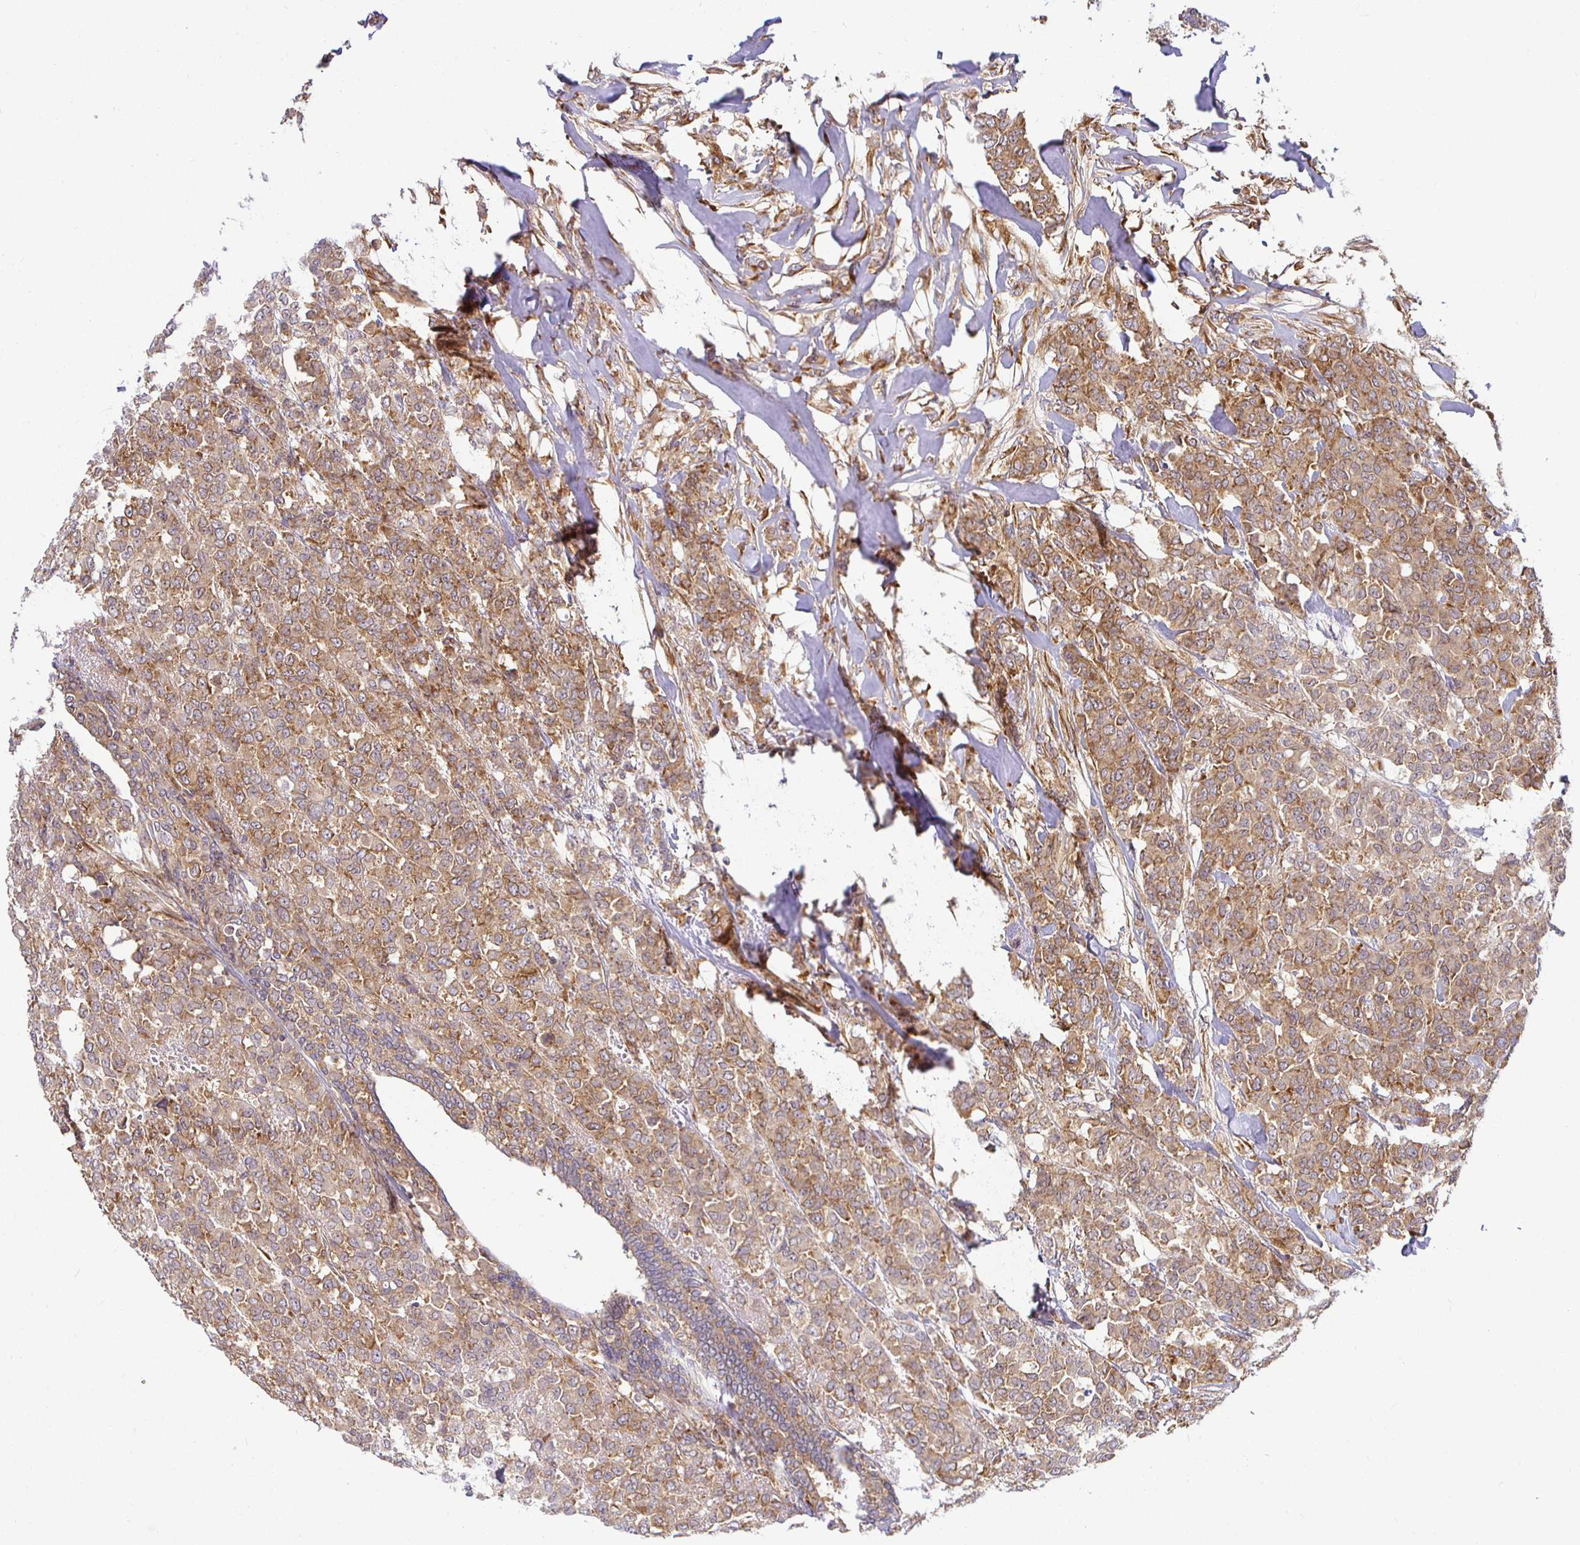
{"staining": {"intensity": "moderate", "quantity": ">75%", "location": "cytoplasmic/membranous"}, "tissue": "breast cancer", "cell_type": "Tumor cells", "image_type": "cancer", "snomed": [{"axis": "morphology", "description": "Lobular carcinoma"}, {"axis": "topography", "description": "Breast"}], "caption": "Protein staining of breast cancer tissue exhibits moderate cytoplasmic/membranous staining in approximately >75% of tumor cells.", "gene": "IRAK1", "patient": {"sex": "female", "age": 91}}